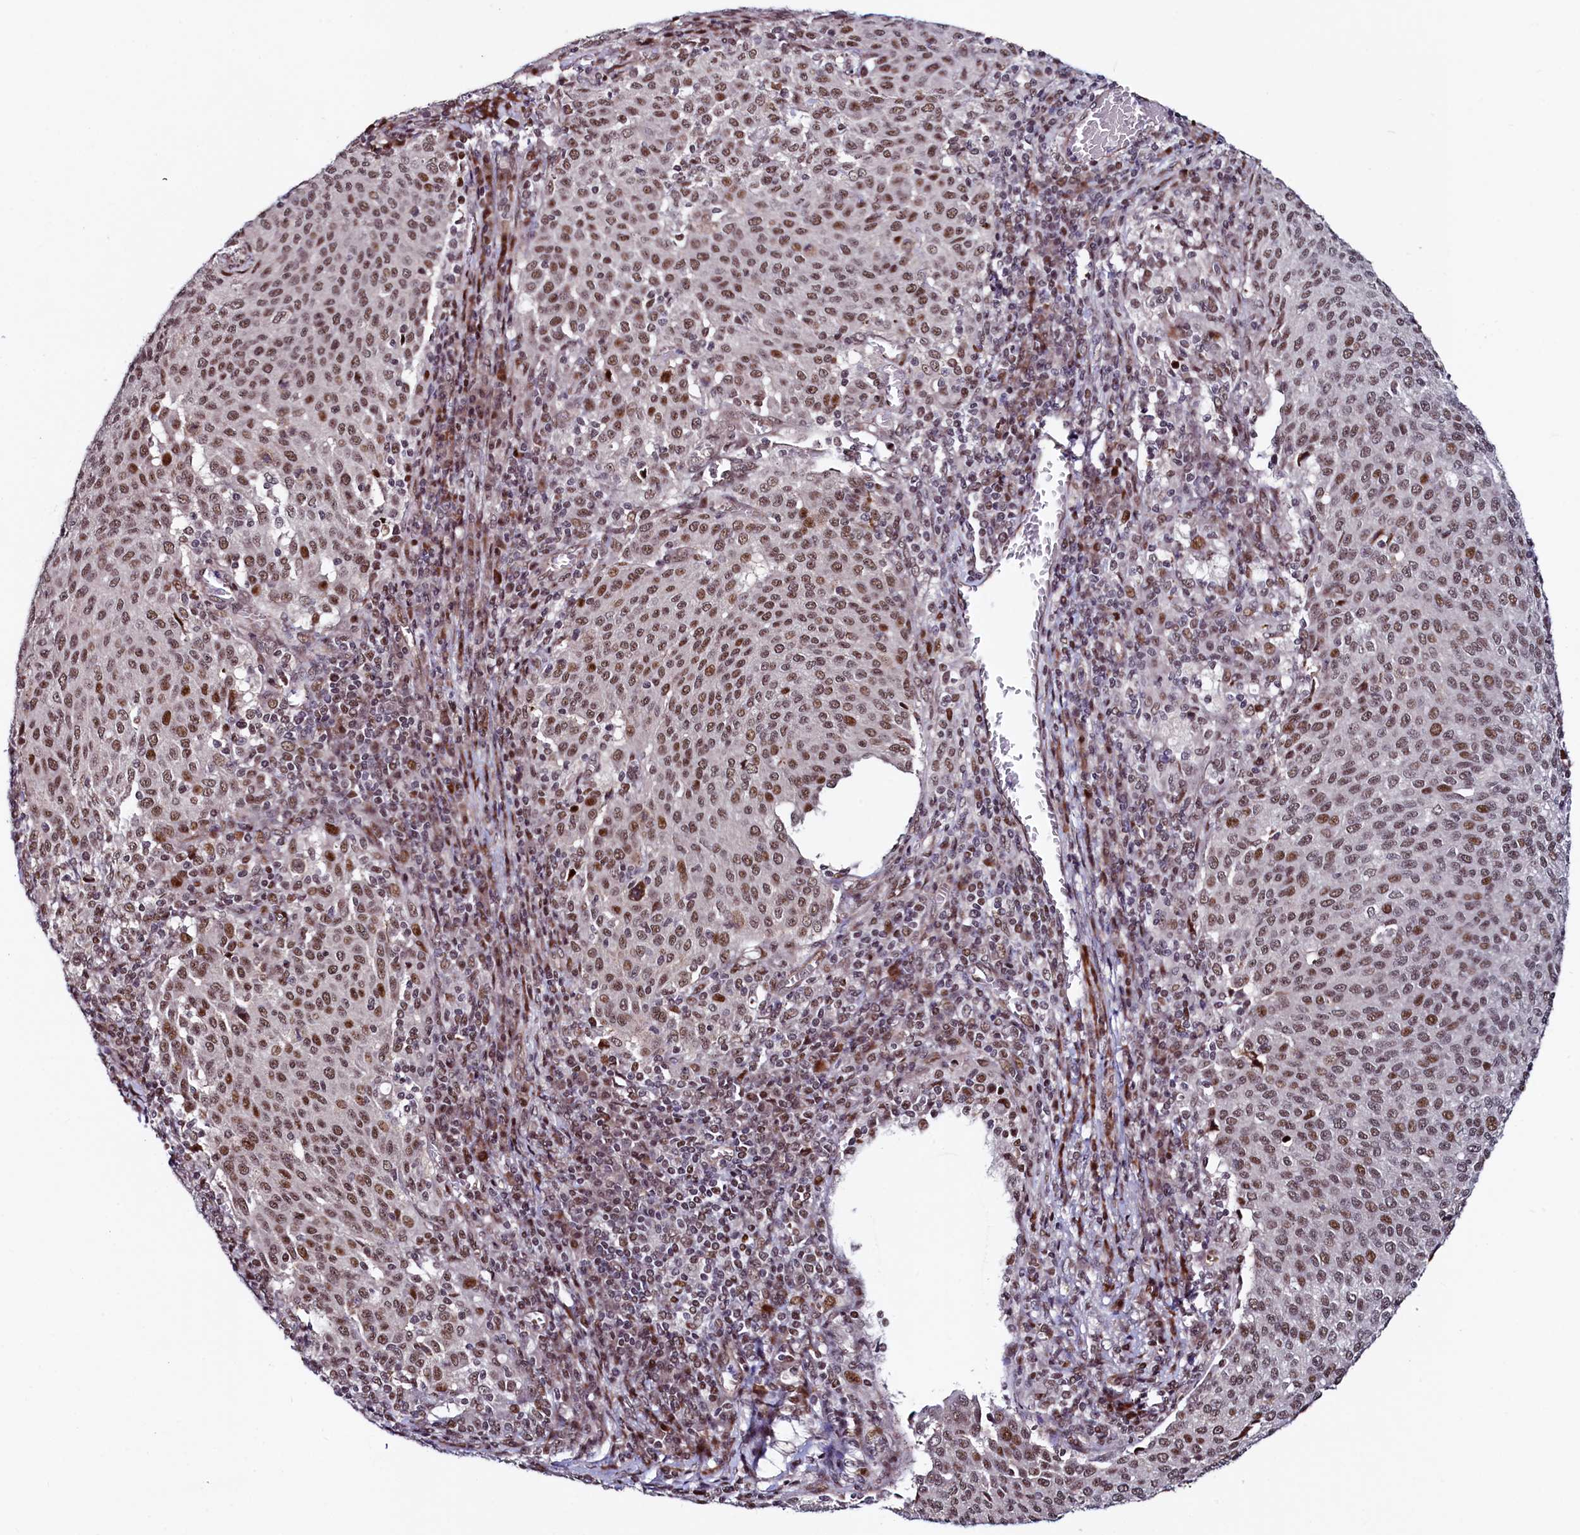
{"staining": {"intensity": "moderate", "quantity": ">75%", "location": "nuclear"}, "tissue": "cervical cancer", "cell_type": "Tumor cells", "image_type": "cancer", "snomed": [{"axis": "morphology", "description": "Squamous cell carcinoma, NOS"}, {"axis": "topography", "description": "Cervix"}], "caption": "IHC staining of cervical cancer (squamous cell carcinoma), which shows medium levels of moderate nuclear expression in about >75% of tumor cells indicating moderate nuclear protein positivity. The staining was performed using DAB (brown) for protein detection and nuclei were counterstained in hematoxylin (blue).", "gene": "LEO1", "patient": {"sex": "female", "age": 46}}